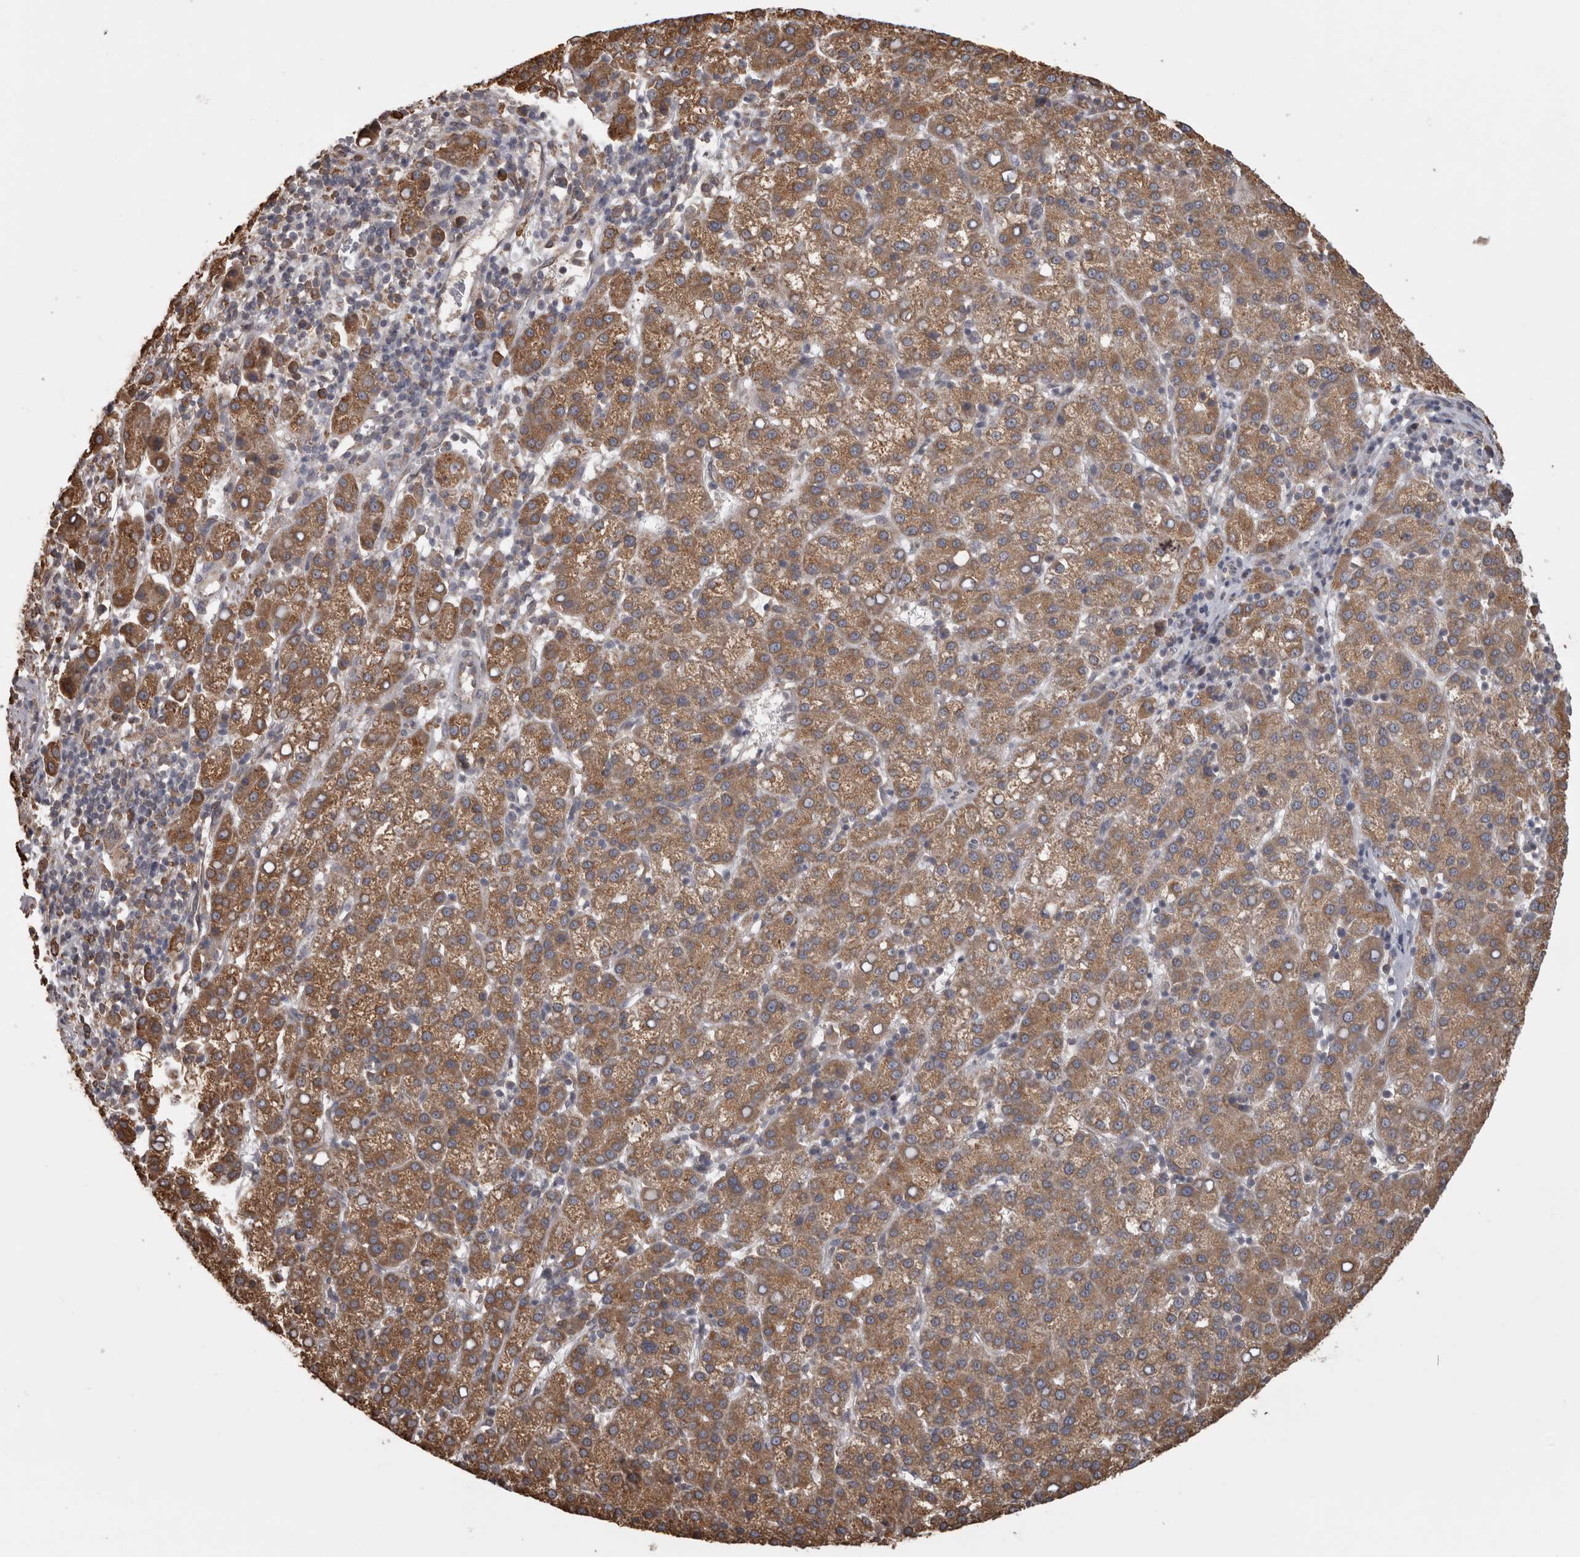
{"staining": {"intensity": "moderate", "quantity": ">75%", "location": "cytoplasmic/membranous"}, "tissue": "liver cancer", "cell_type": "Tumor cells", "image_type": "cancer", "snomed": [{"axis": "morphology", "description": "Carcinoma, Hepatocellular, NOS"}, {"axis": "topography", "description": "Liver"}], "caption": "IHC of human liver cancer shows medium levels of moderate cytoplasmic/membranous positivity in approximately >75% of tumor cells.", "gene": "PON2", "patient": {"sex": "female", "age": 58}}